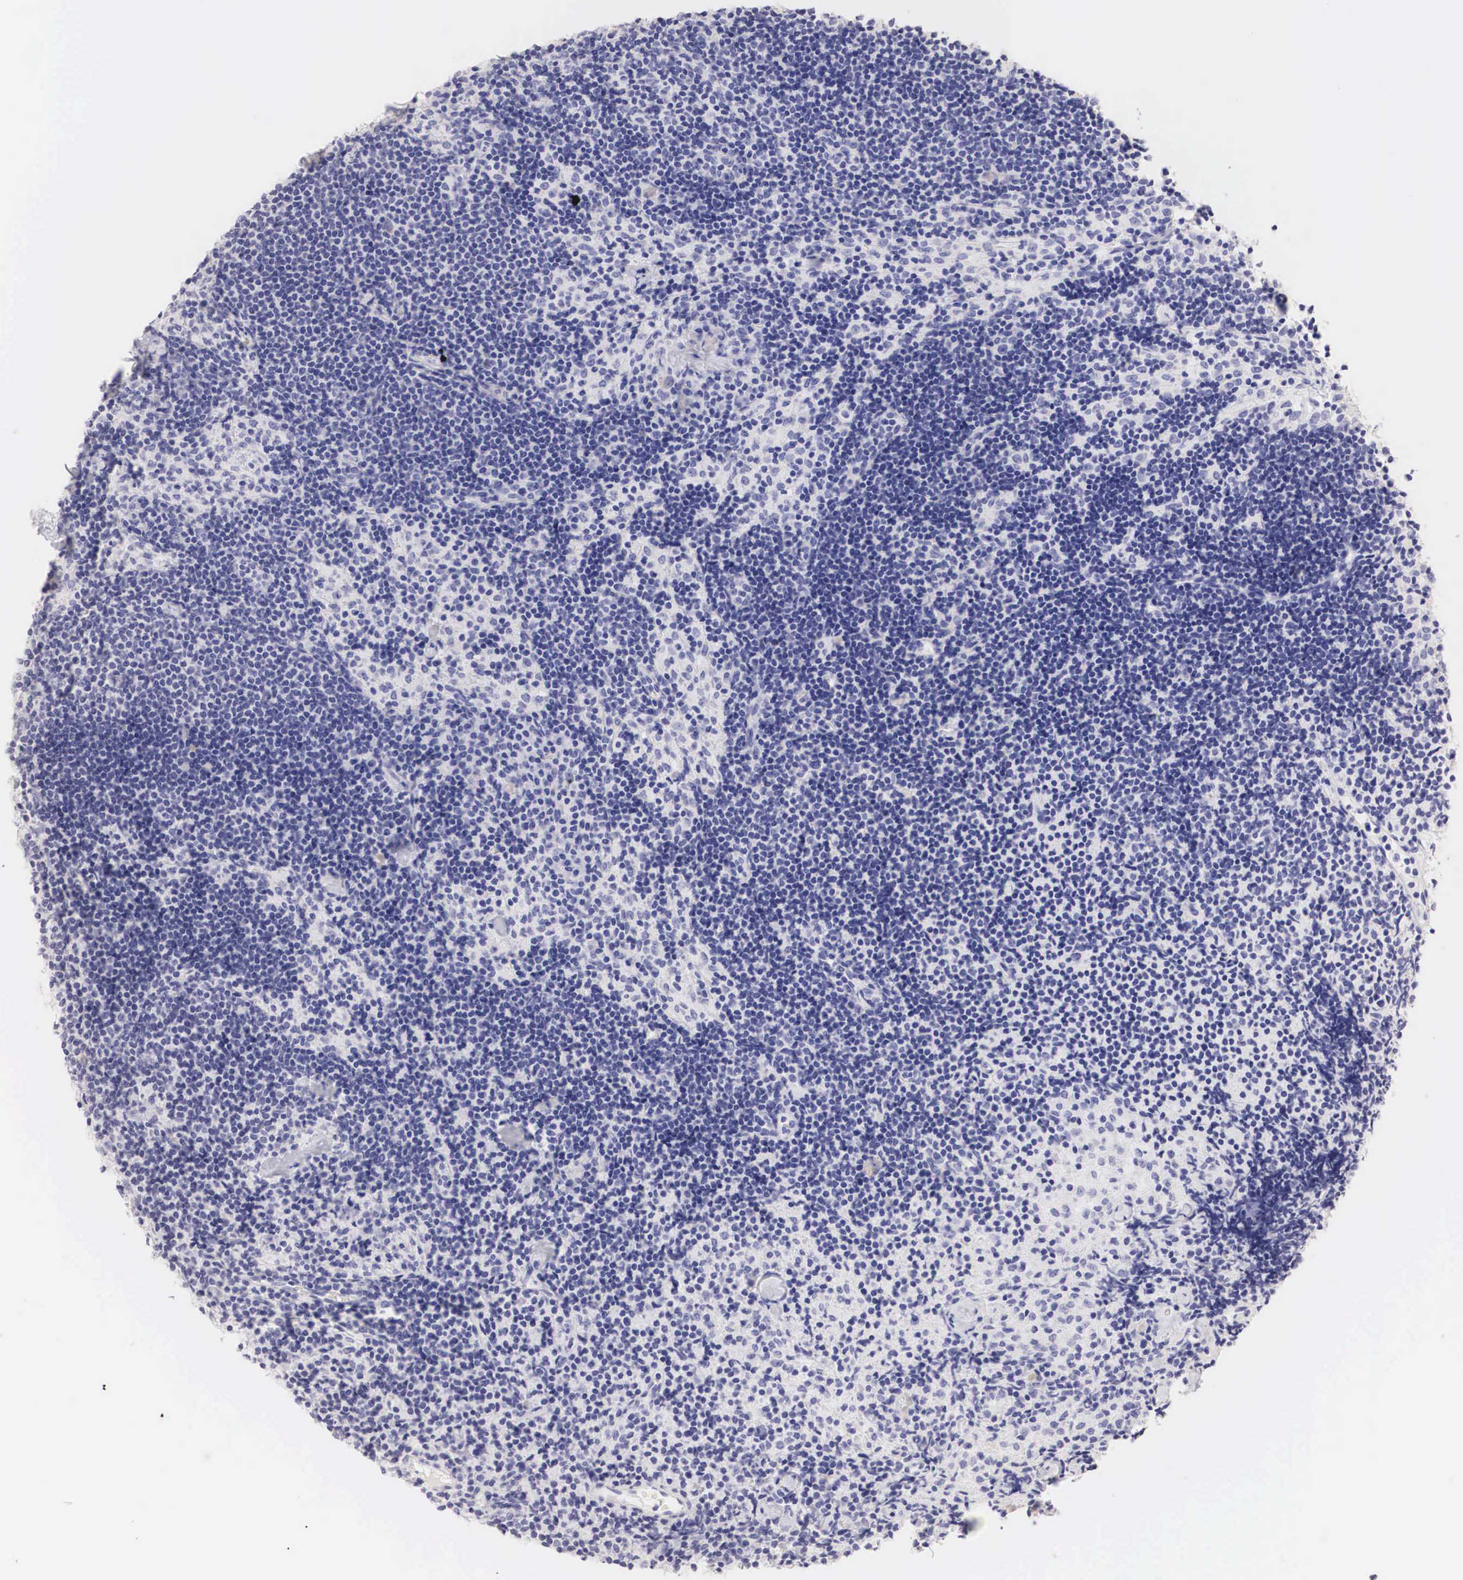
{"staining": {"intensity": "negative", "quantity": "none", "location": "none"}, "tissue": "lymph node", "cell_type": "Germinal center cells", "image_type": "normal", "snomed": [{"axis": "morphology", "description": "Normal tissue, NOS"}, {"axis": "topography", "description": "Lymph node"}], "caption": "The immunohistochemistry (IHC) image has no significant expression in germinal center cells of lymph node.", "gene": "ERBB2", "patient": {"sex": "female", "age": 35}}